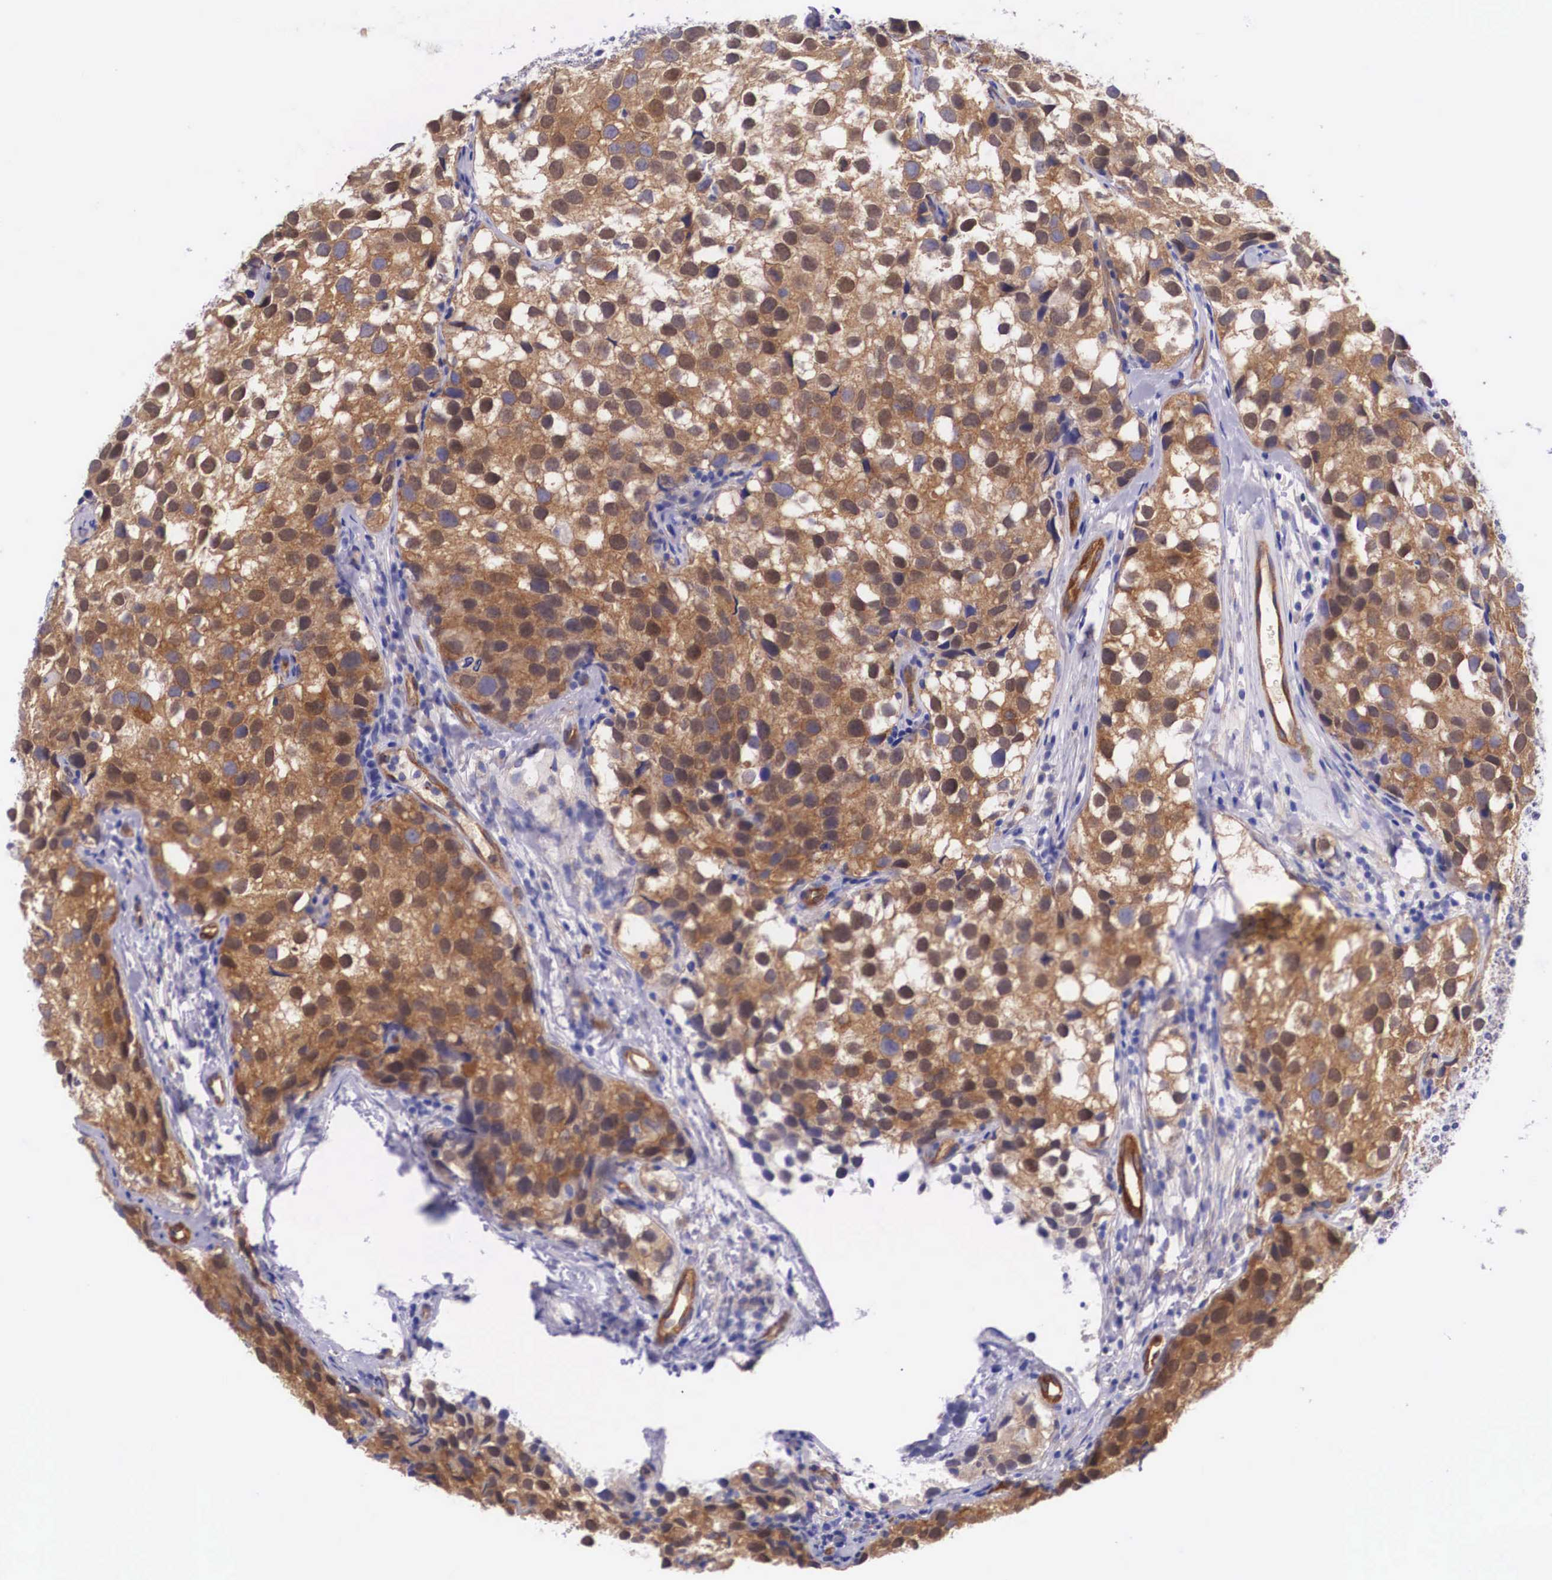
{"staining": {"intensity": "strong", "quantity": ">75%", "location": "cytoplasmic/membranous"}, "tissue": "testis cancer", "cell_type": "Tumor cells", "image_type": "cancer", "snomed": [{"axis": "morphology", "description": "Seminoma, NOS"}, {"axis": "topography", "description": "Testis"}], "caption": "Human testis cancer stained with a brown dye shows strong cytoplasmic/membranous positive positivity in about >75% of tumor cells.", "gene": "BCAR1", "patient": {"sex": "male", "age": 39}}